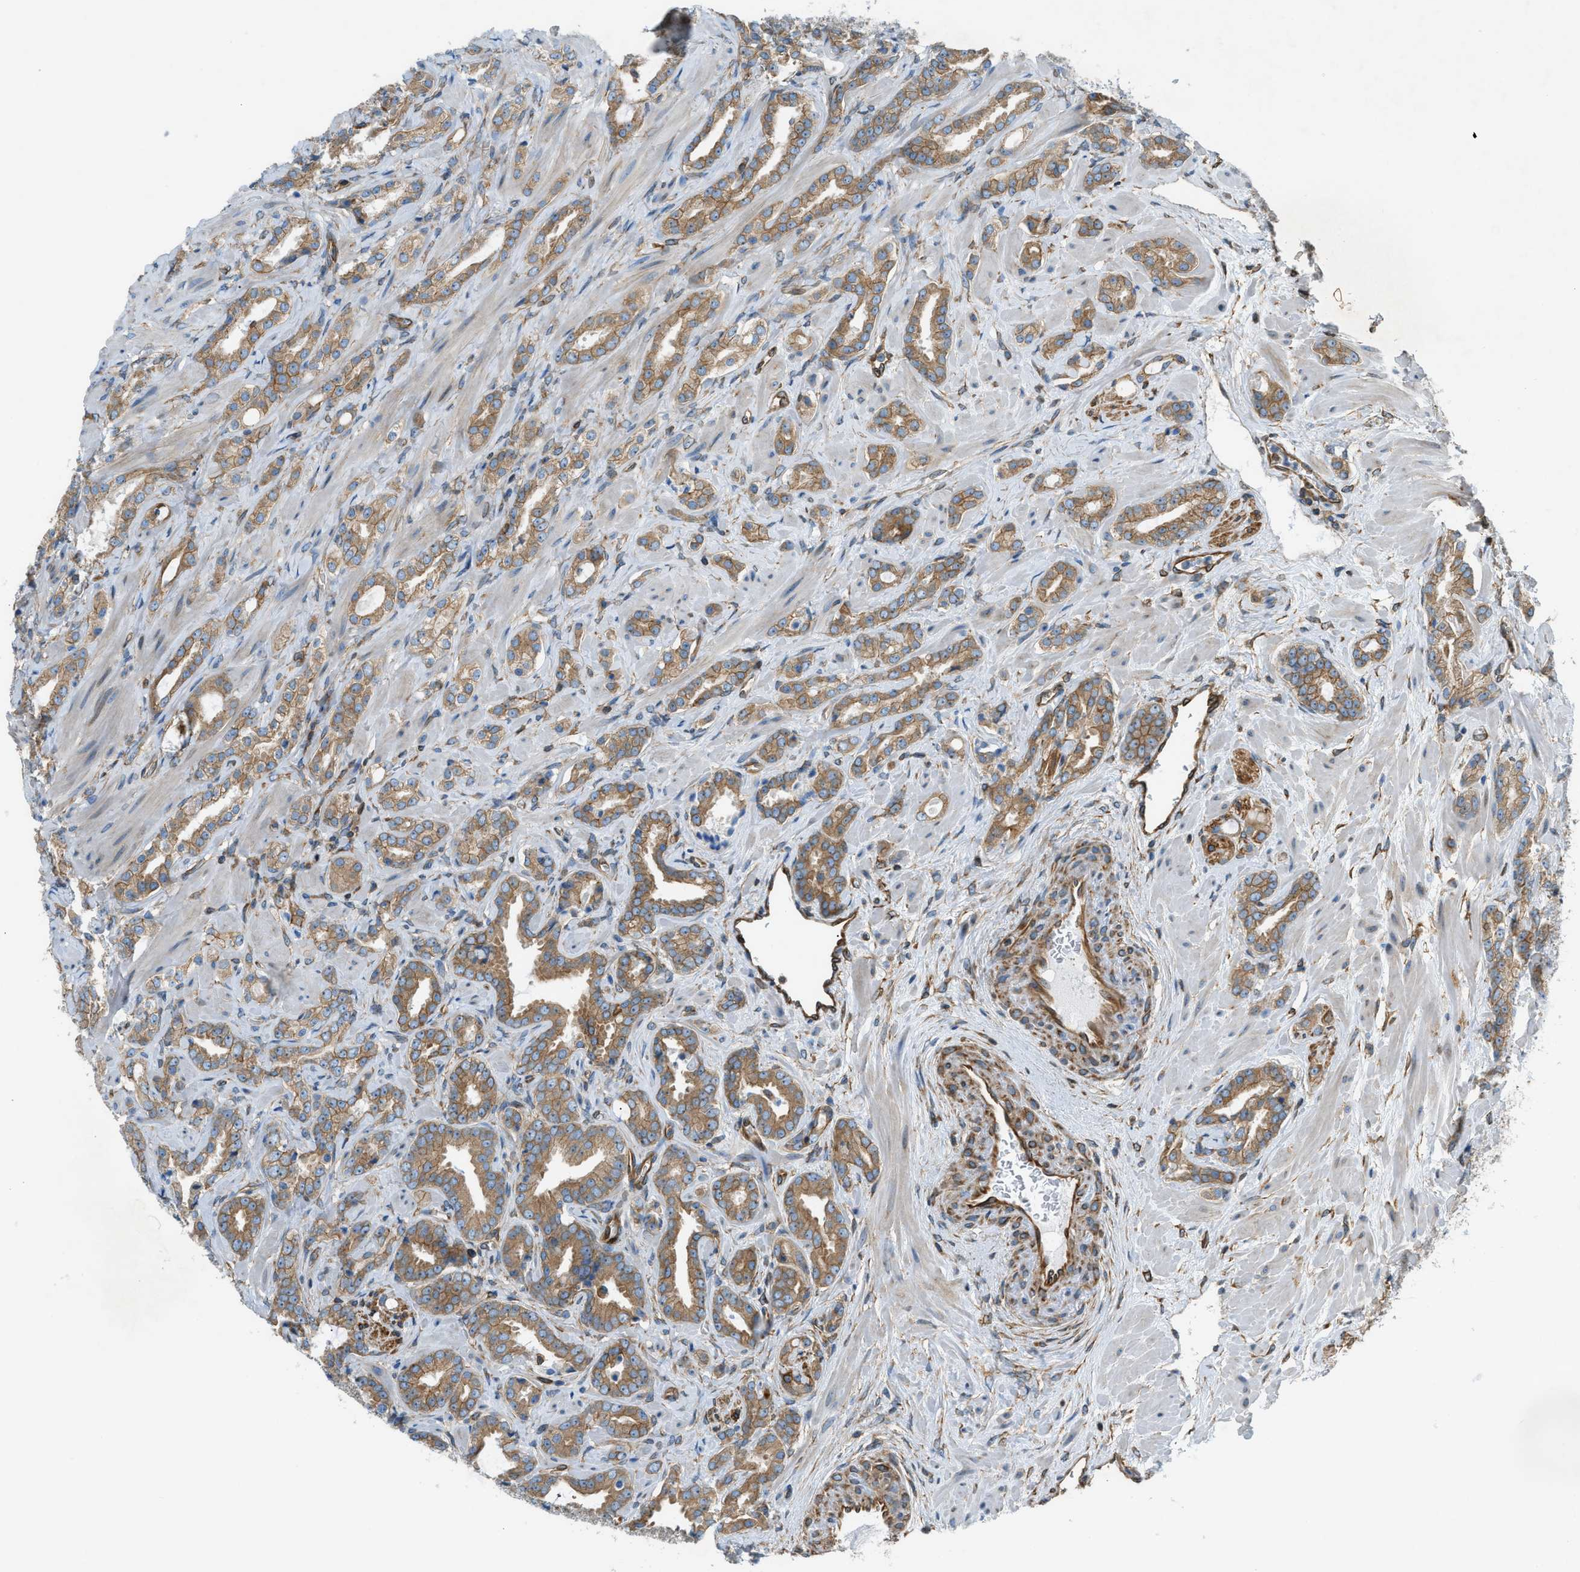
{"staining": {"intensity": "moderate", "quantity": ">75%", "location": "cytoplasmic/membranous"}, "tissue": "prostate cancer", "cell_type": "Tumor cells", "image_type": "cancer", "snomed": [{"axis": "morphology", "description": "Adenocarcinoma, High grade"}, {"axis": "topography", "description": "Prostate"}], "caption": "Brown immunohistochemical staining in human prostate cancer displays moderate cytoplasmic/membranous staining in about >75% of tumor cells. (DAB (3,3'-diaminobenzidine) = brown stain, brightfield microscopy at high magnification).", "gene": "DMAC1", "patient": {"sex": "male", "age": 64}}